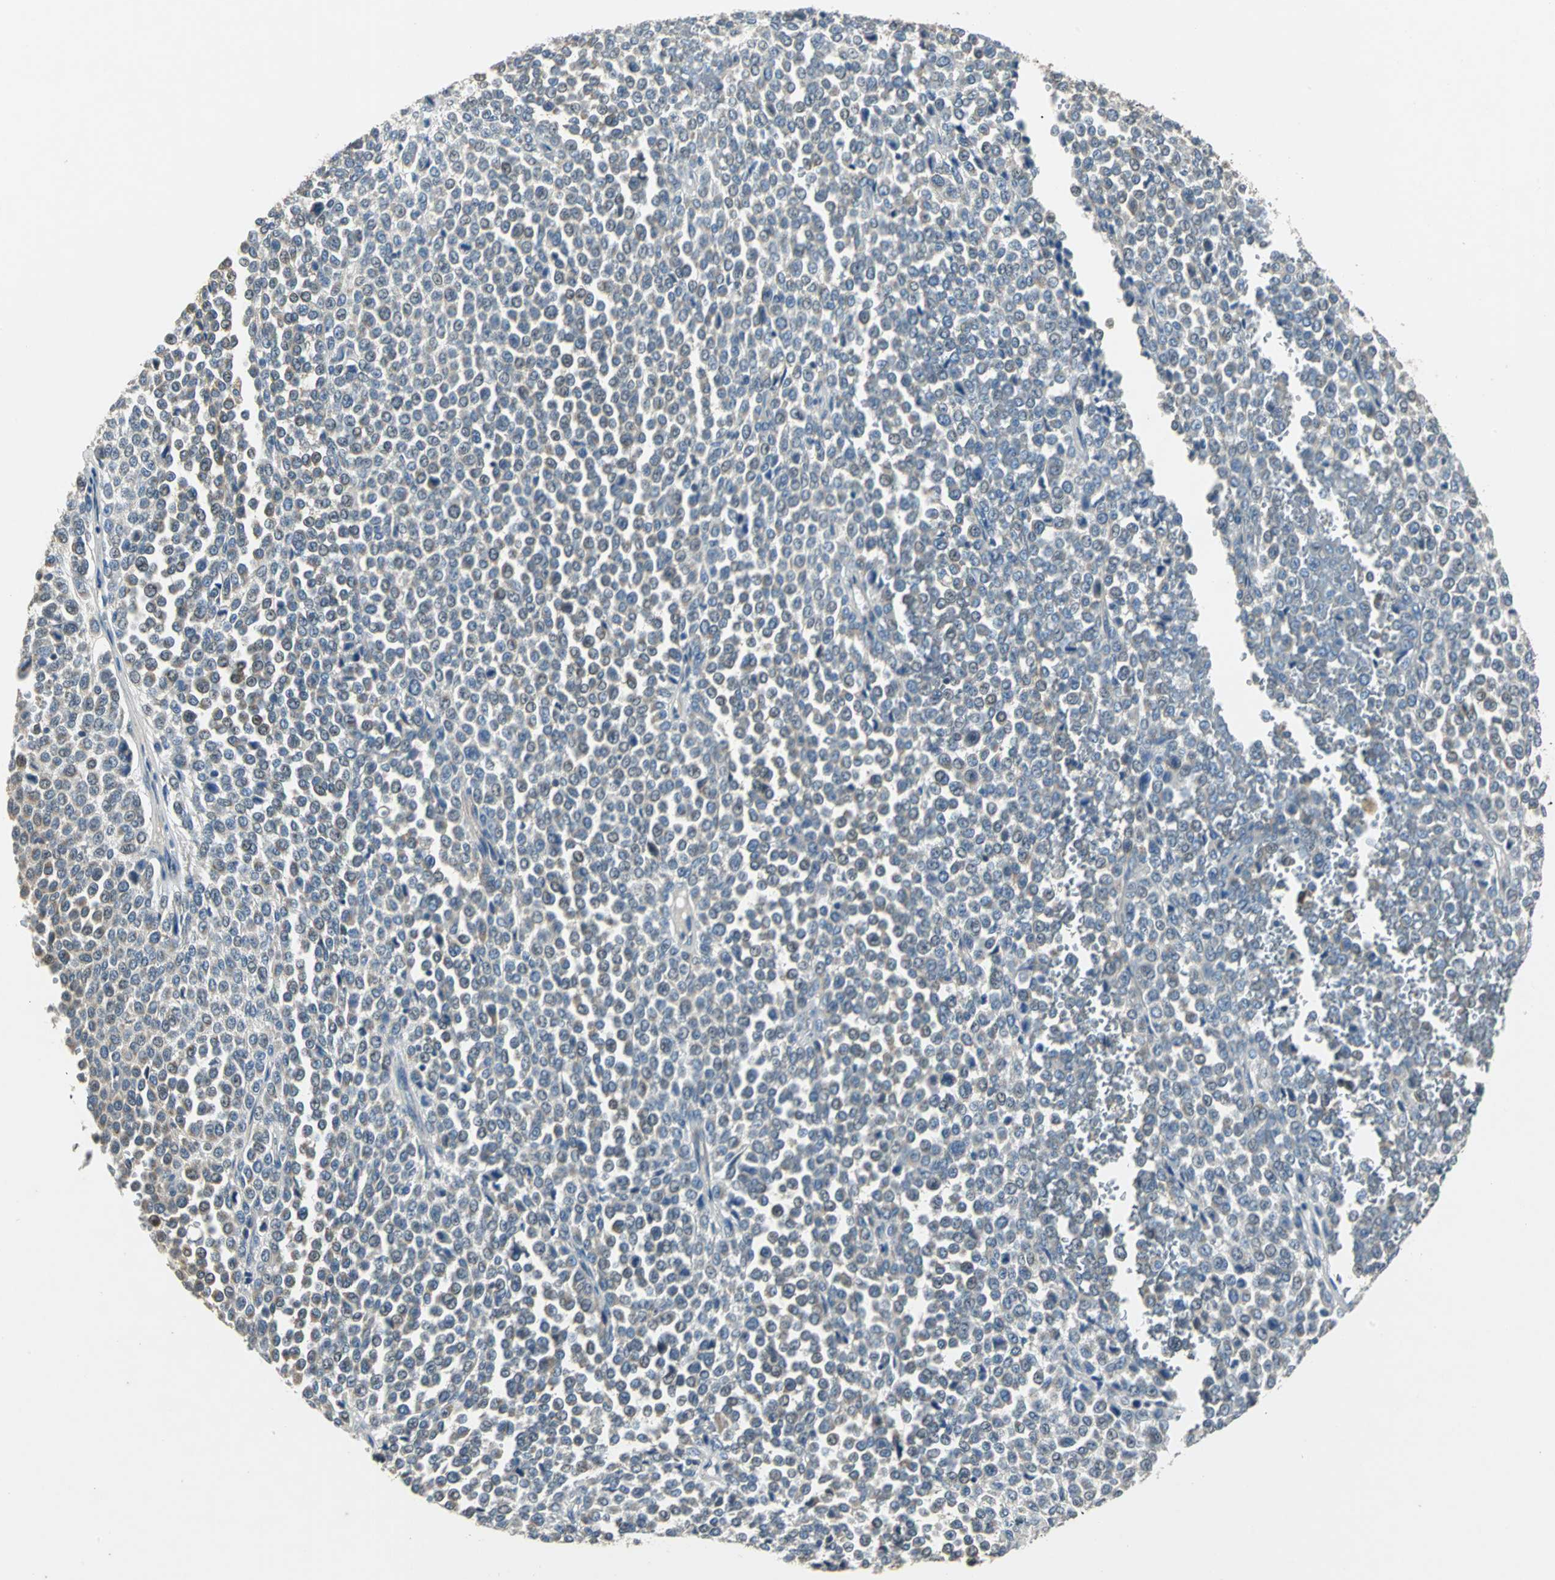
{"staining": {"intensity": "weak", "quantity": "<25%", "location": "cytoplasmic/membranous"}, "tissue": "melanoma", "cell_type": "Tumor cells", "image_type": "cancer", "snomed": [{"axis": "morphology", "description": "Malignant melanoma, Metastatic site"}, {"axis": "topography", "description": "Pancreas"}], "caption": "DAB (3,3'-diaminobenzidine) immunohistochemical staining of melanoma displays no significant positivity in tumor cells.", "gene": "JADE3", "patient": {"sex": "female", "age": 30}}